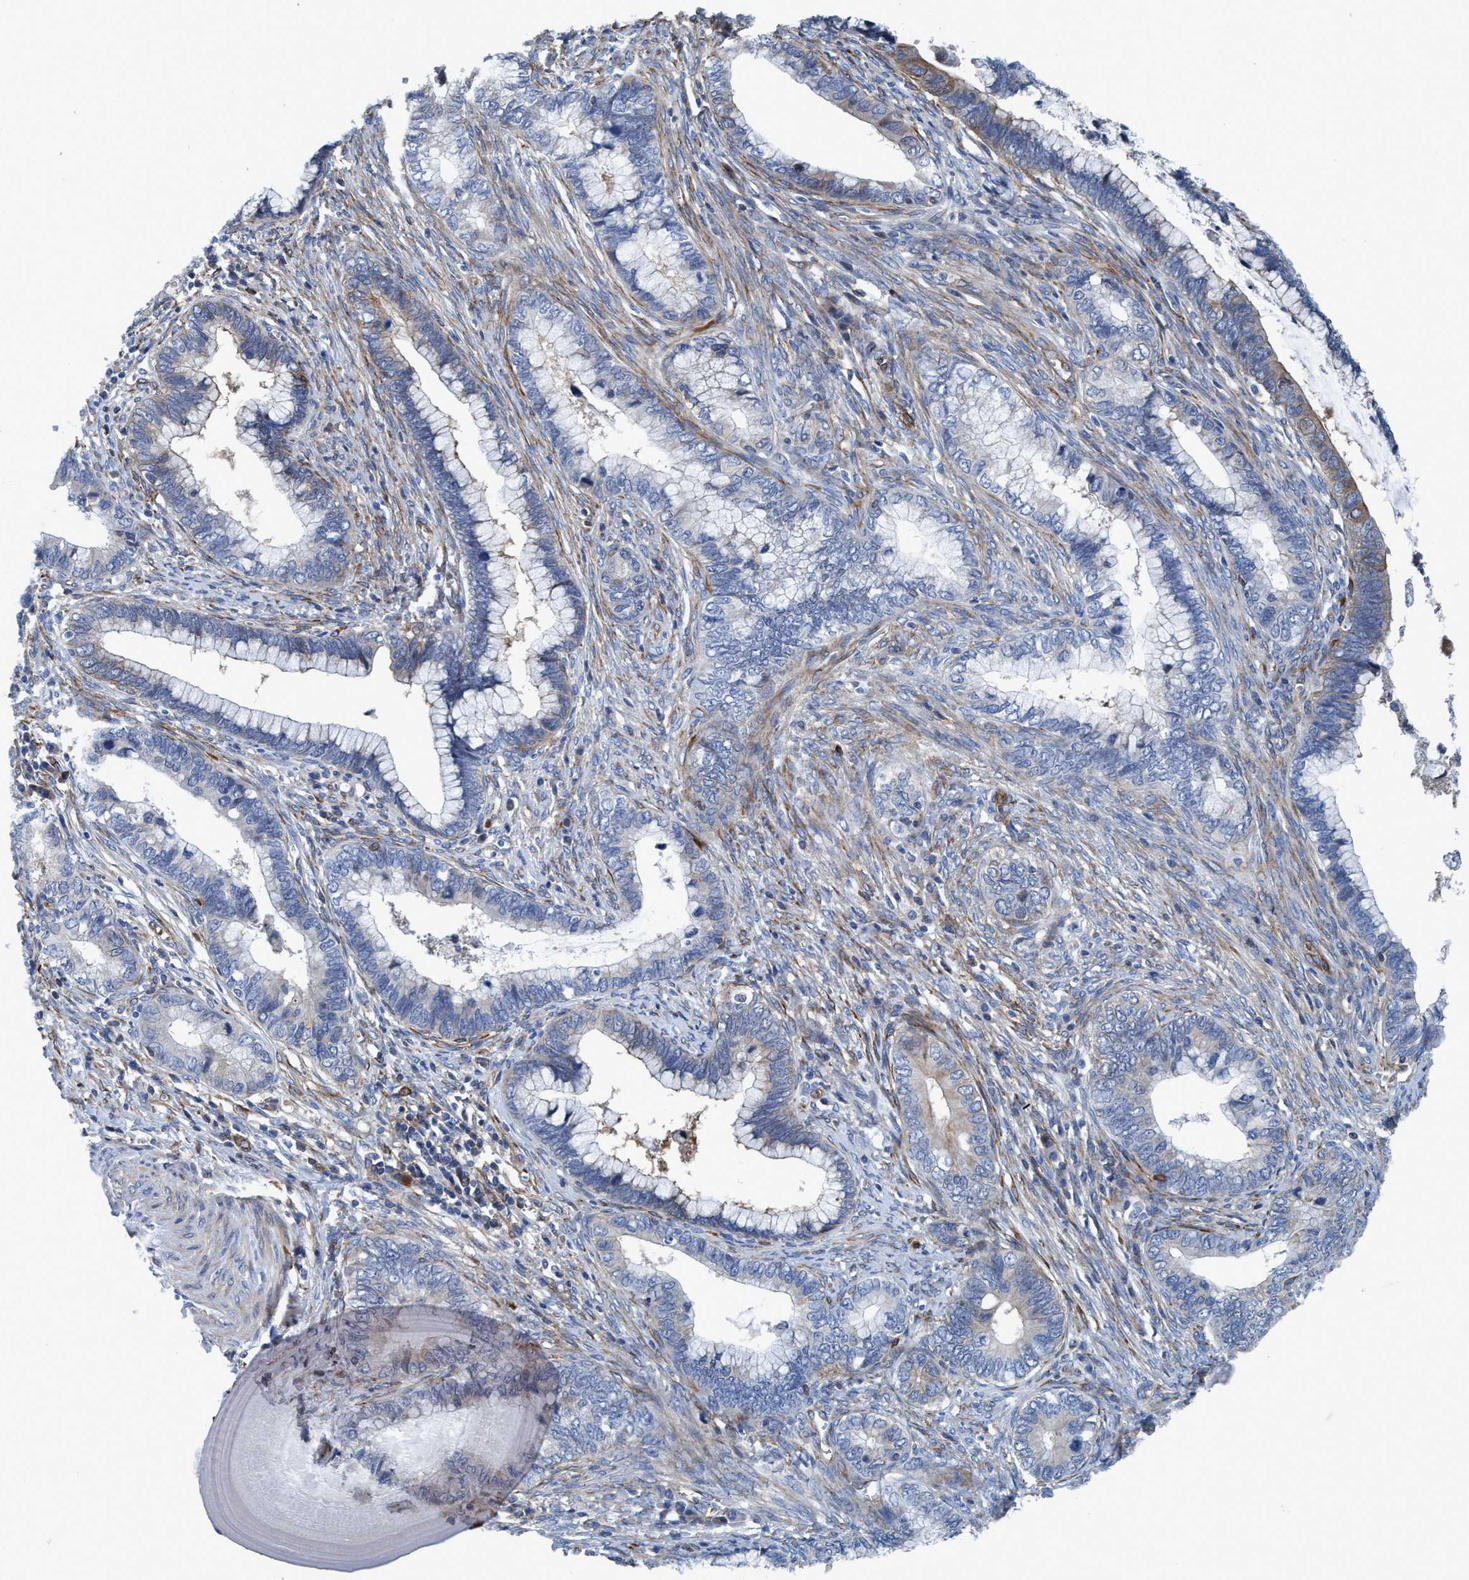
{"staining": {"intensity": "negative", "quantity": "none", "location": "none"}, "tissue": "cervical cancer", "cell_type": "Tumor cells", "image_type": "cancer", "snomed": [{"axis": "morphology", "description": "Adenocarcinoma, NOS"}, {"axis": "topography", "description": "Cervix"}], "caption": "This photomicrograph is of adenocarcinoma (cervical) stained with immunohistochemistry to label a protein in brown with the nuclei are counter-stained blue. There is no expression in tumor cells. Brightfield microscopy of IHC stained with DAB (brown) and hematoxylin (blue), captured at high magnification.", "gene": "NMT1", "patient": {"sex": "female", "age": 44}}